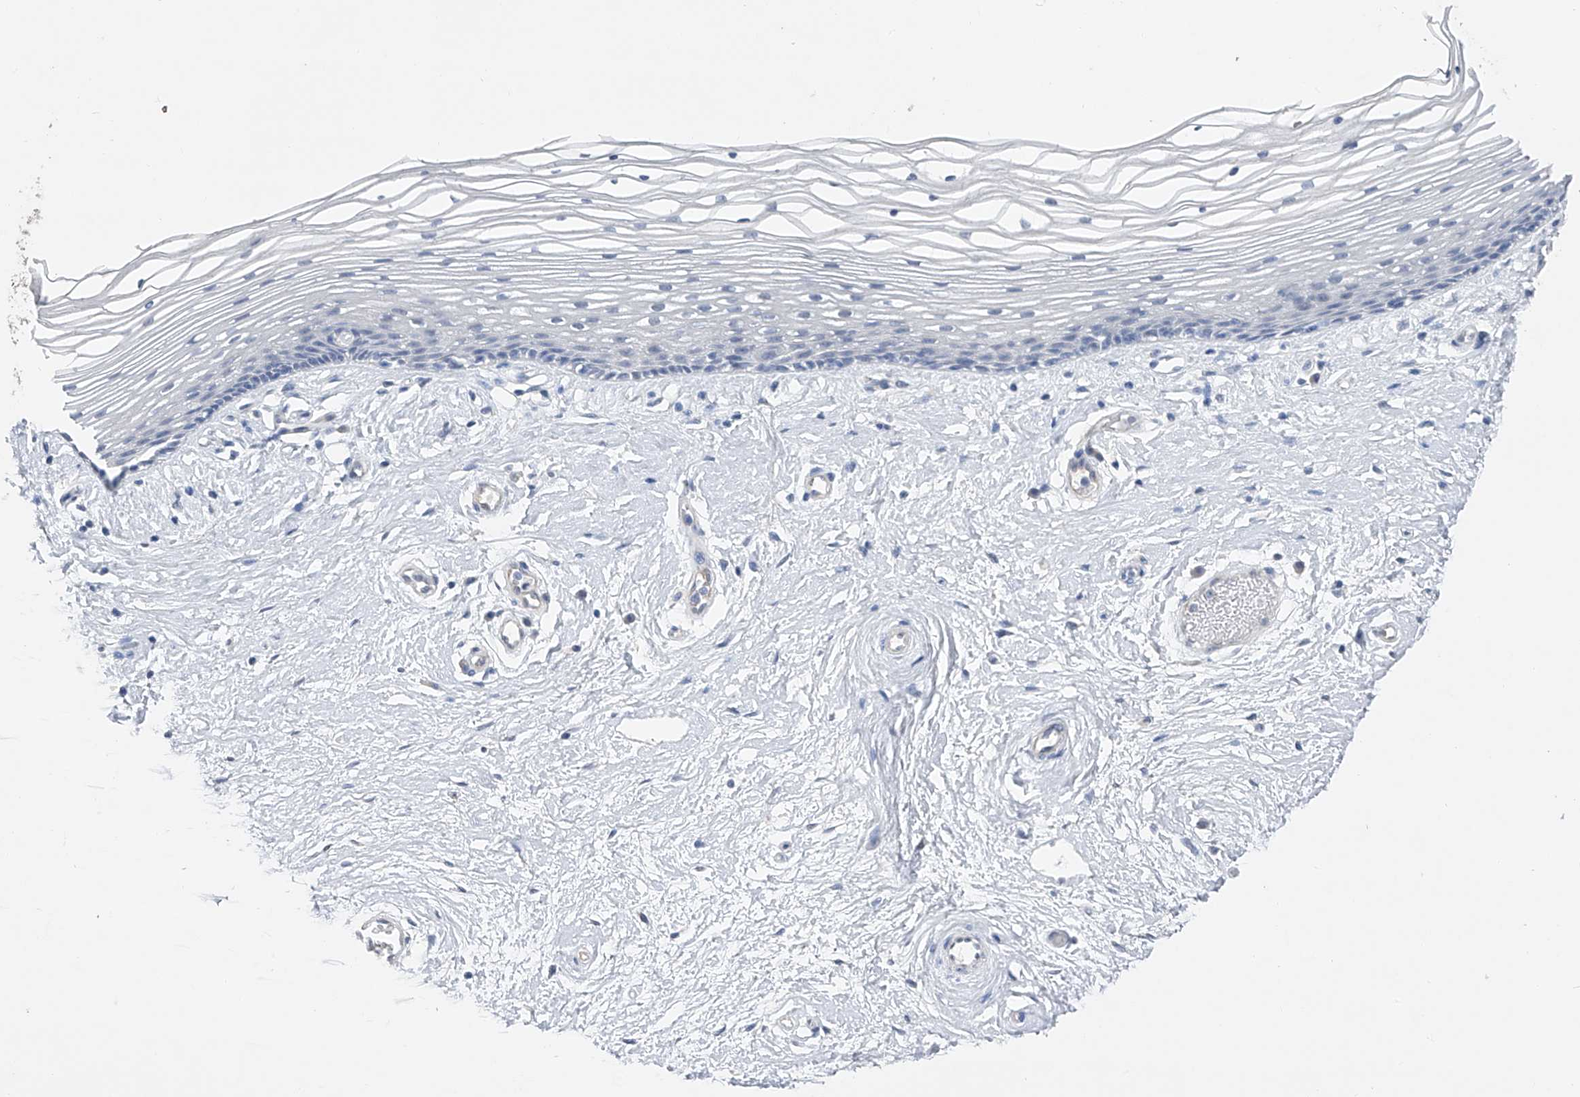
{"staining": {"intensity": "negative", "quantity": "none", "location": "none"}, "tissue": "vagina", "cell_type": "Squamous epithelial cells", "image_type": "normal", "snomed": [{"axis": "morphology", "description": "Normal tissue, NOS"}, {"axis": "topography", "description": "Vagina"}], "caption": "Squamous epithelial cells show no significant protein staining in benign vagina. Brightfield microscopy of immunohistochemistry stained with DAB (brown) and hematoxylin (blue), captured at high magnification.", "gene": "ADRA1A", "patient": {"sex": "female", "age": 46}}